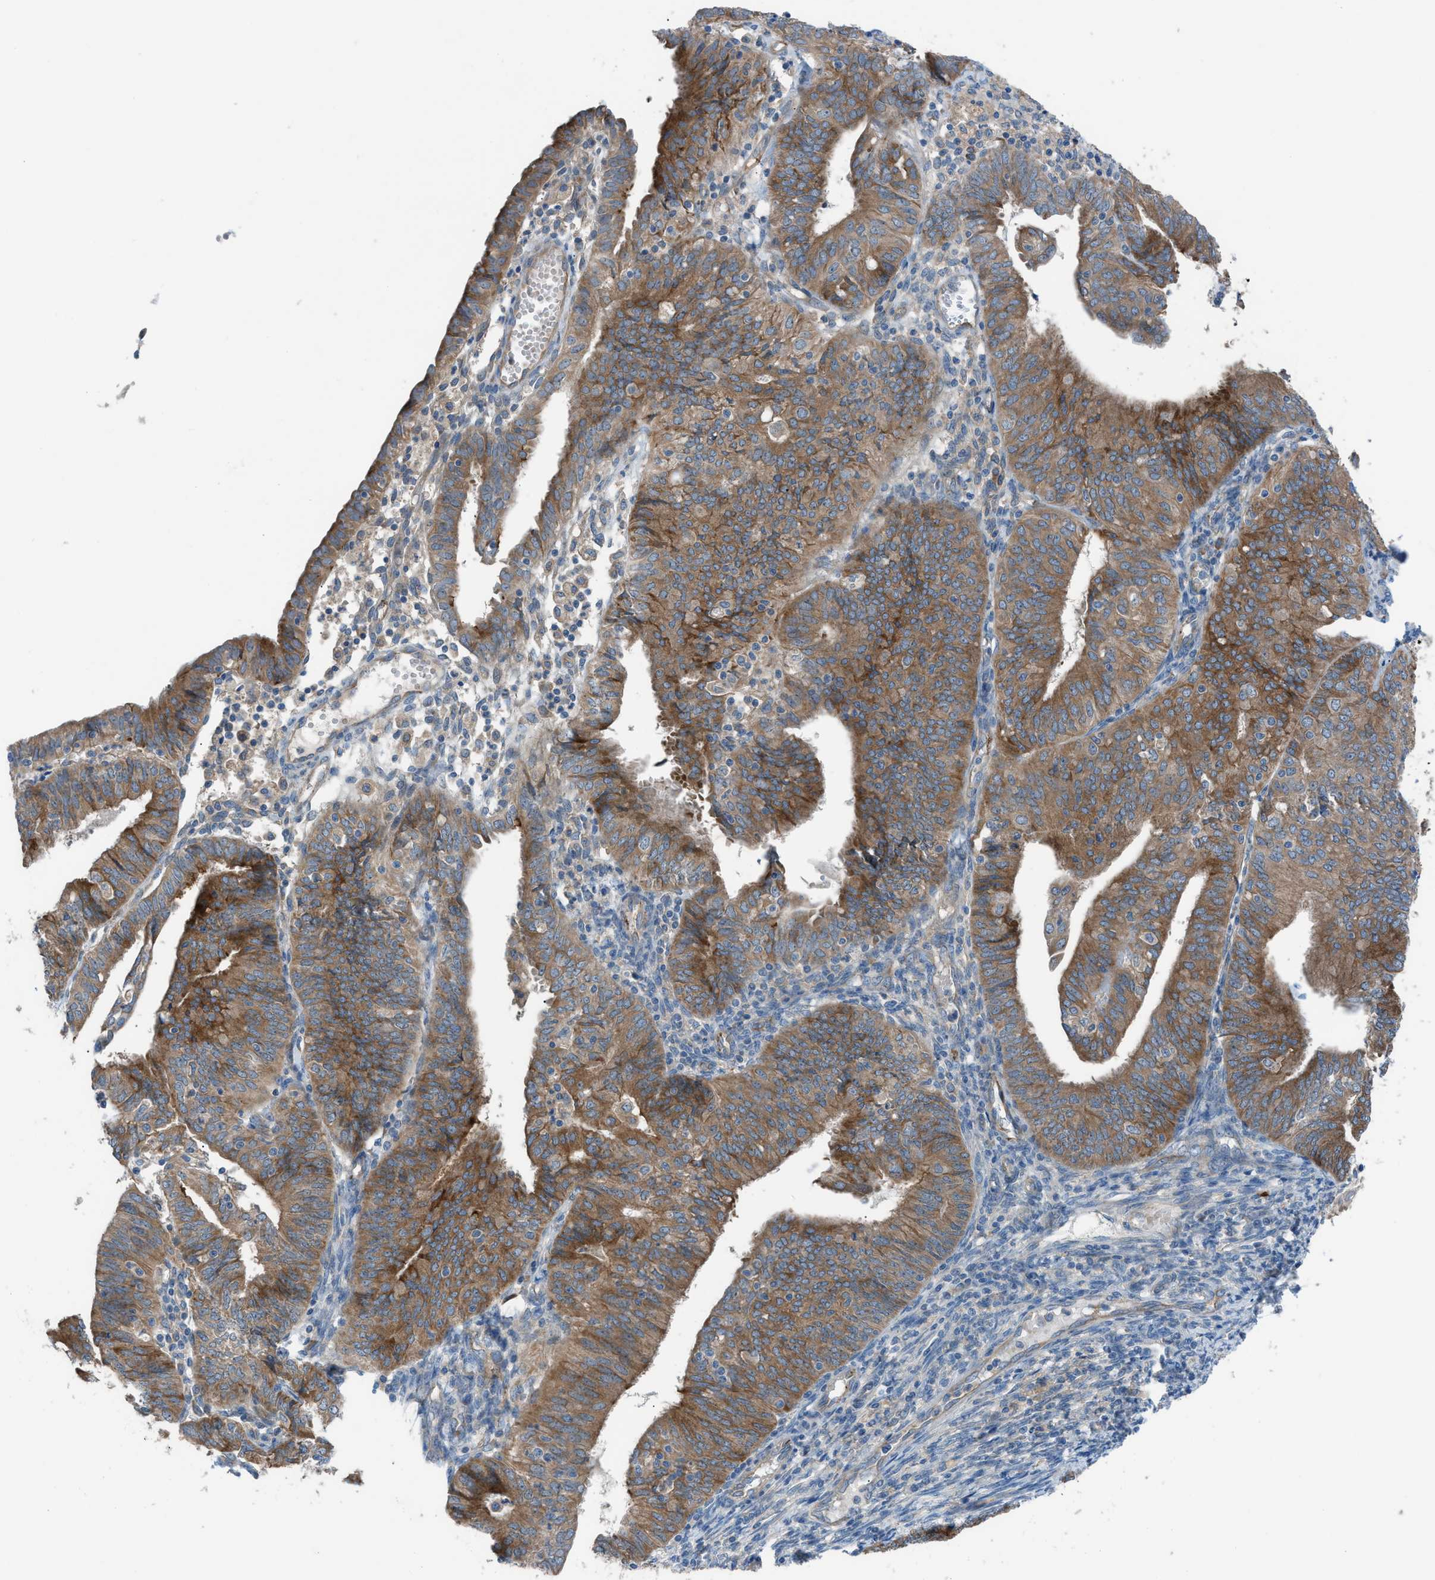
{"staining": {"intensity": "moderate", "quantity": ">75%", "location": "cytoplasmic/membranous"}, "tissue": "endometrial cancer", "cell_type": "Tumor cells", "image_type": "cancer", "snomed": [{"axis": "morphology", "description": "Adenocarcinoma, NOS"}, {"axis": "topography", "description": "Endometrium"}], "caption": "High-magnification brightfield microscopy of adenocarcinoma (endometrial) stained with DAB (3,3'-diaminobenzidine) (brown) and counterstained with hematoxylin (blue). tumor cells exhibit moderate cytoplasmic/membranous expression is identified in approximately>75% of cells. The protein is stained brown, and the nuclei are stained in blue (DAB (3,3'-diaminobenzidine) IHC with brightfield microscopy, high magnification).", "gene": "HEG1", "patient": {"sex": "female", "age": 58}}